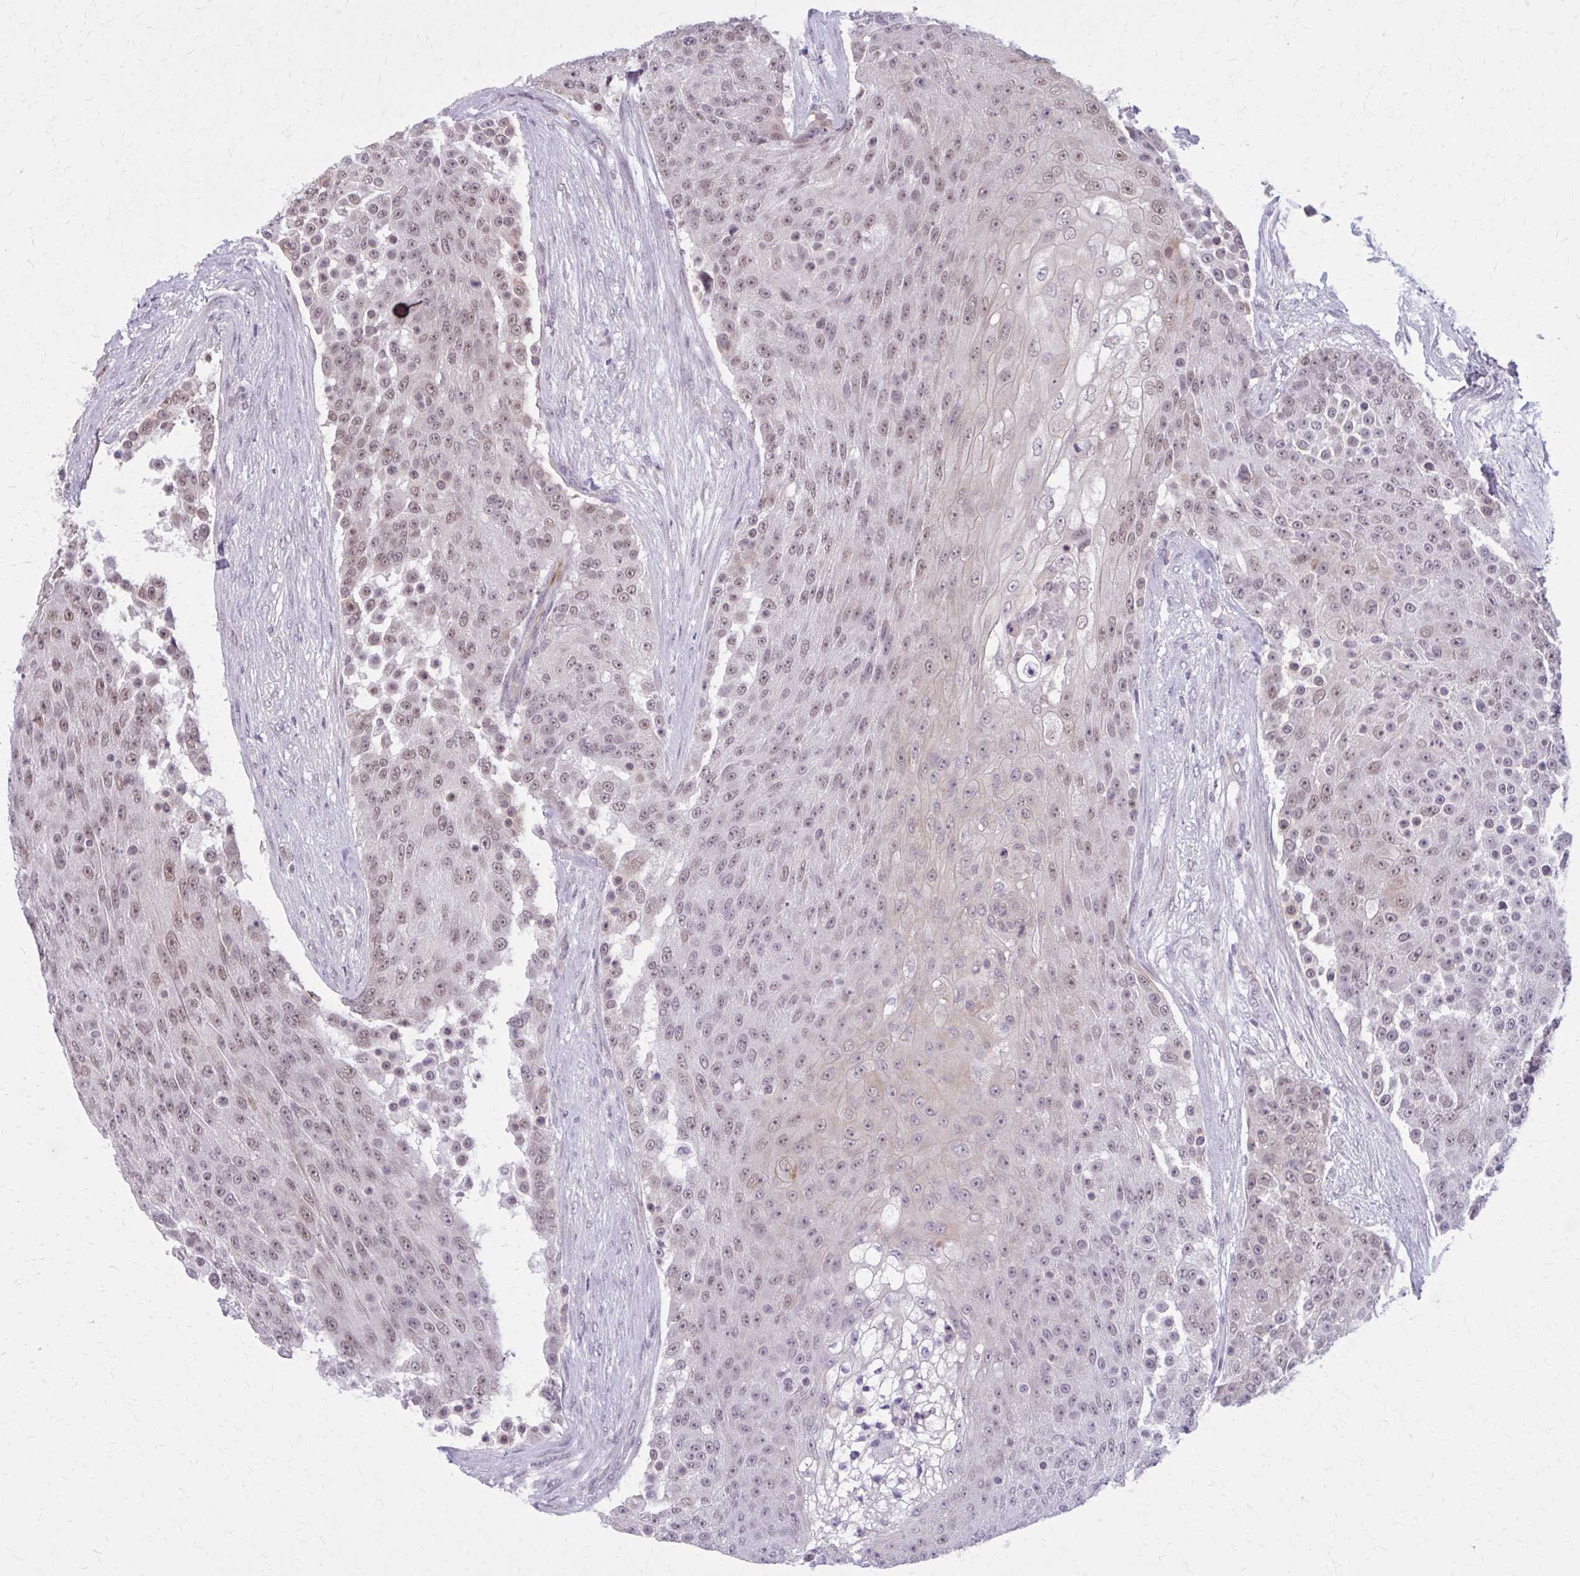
{"staining": {"intensity": "weak", "quantity": "25%-75%", "location": "nuclear"}, "tissue": "urothelial cancer", "cell_type": "Tumor cells", "image_type": "cancer", "snomed": [{"axis": "morphology", "description": "Urothelial carcinoma, High grade"}, {"axis": "topography", "description": "Urinary bladder"}], "caption": "IHC image of human urothelial cancer stained for a protein (brown), which demonstrates low levels of weak nuclear expression in approximately 25%-75% of tumor cells.", "gene": "NUMBL", "patient": {"sex": "female", "age": 63}}